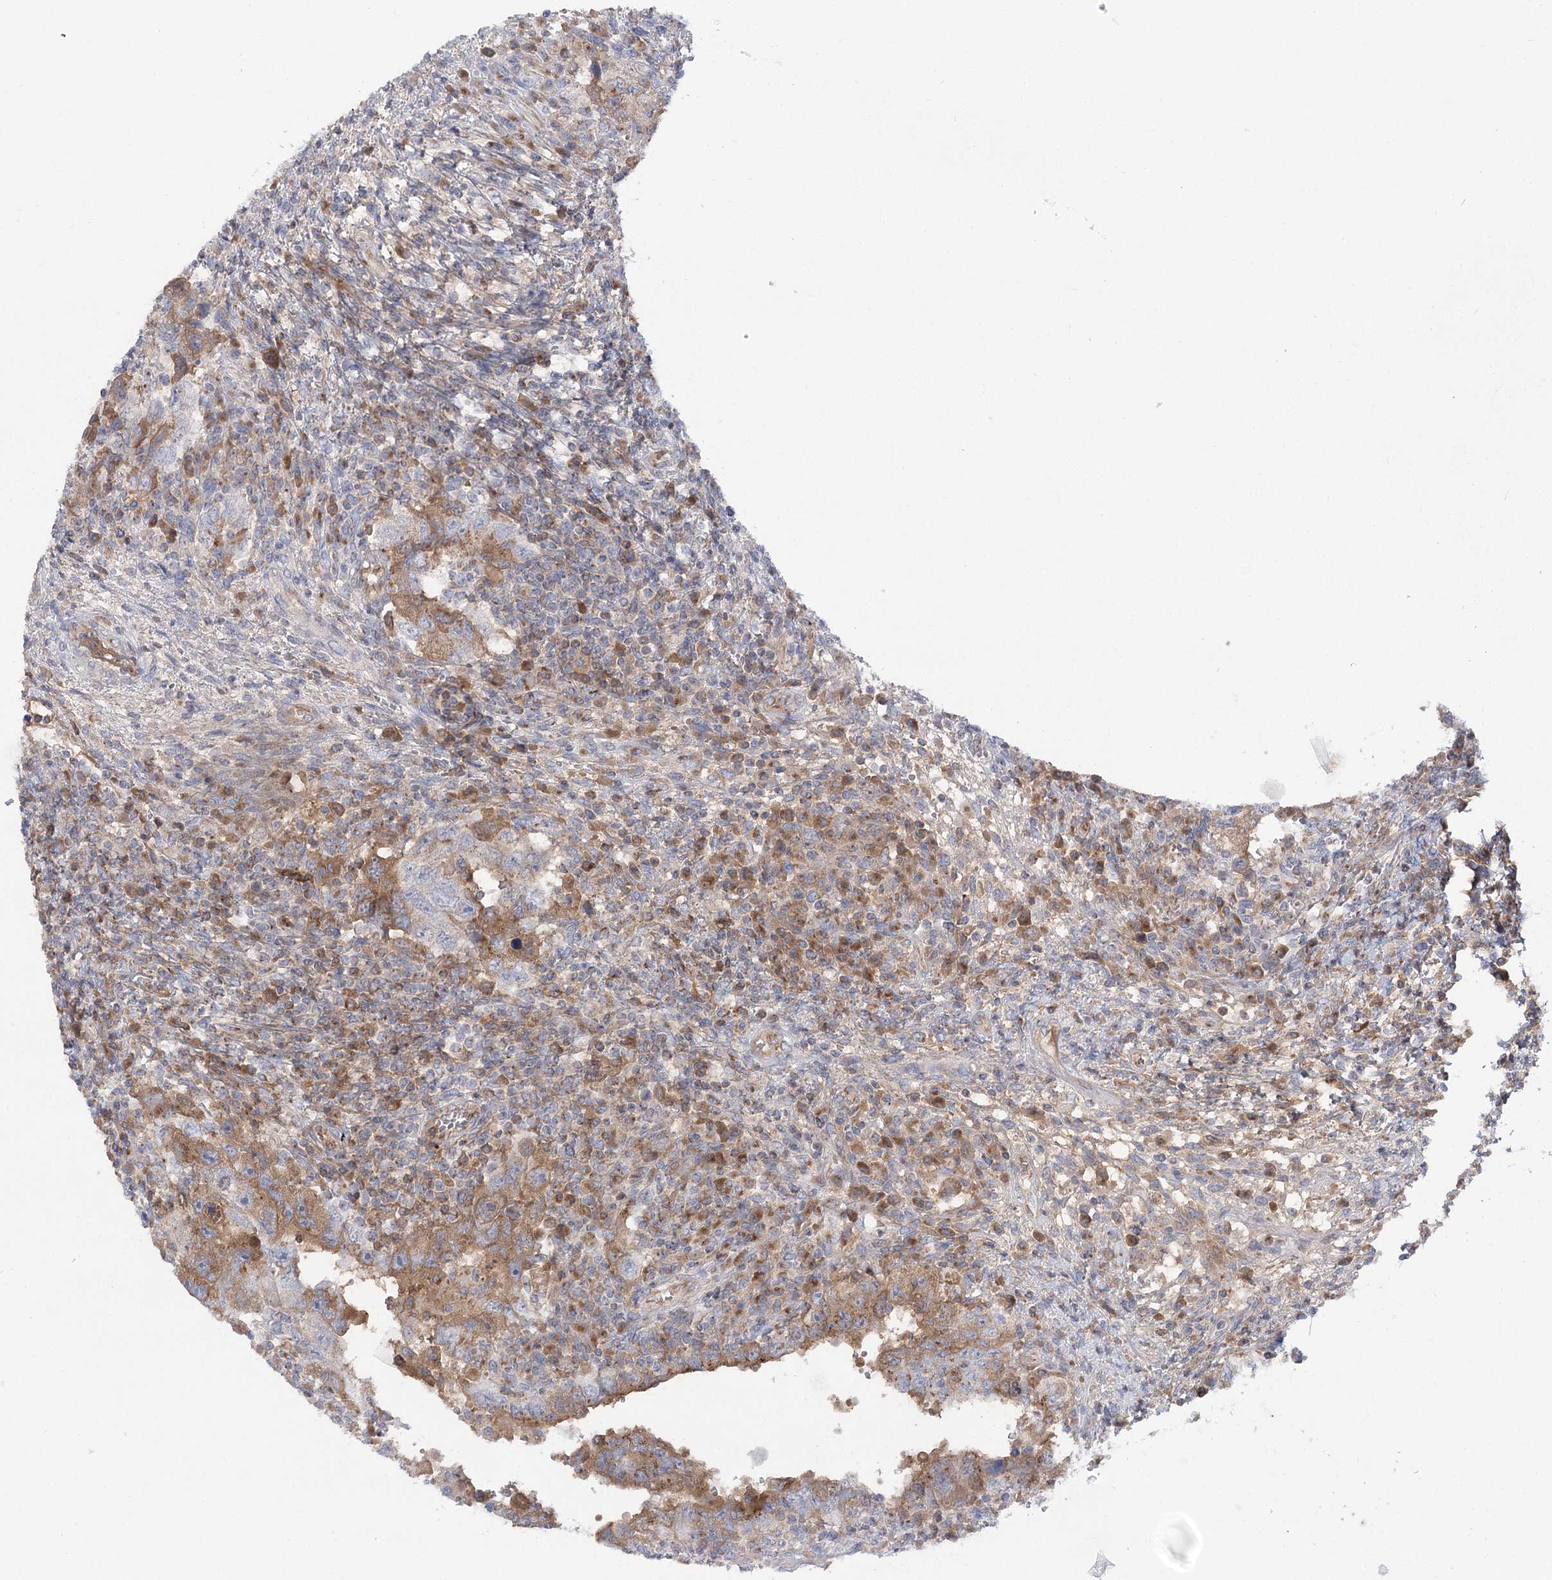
{"staining": {"intensity": "moderate", "quantity": "25%-75%", "location": "cytoplasmic/membranous"}, "tissue": "testis cancer", "cell_type": "Tumor cells", "image_type": "cancer", "snomed": [{"axis": "morphology", "description": "Carcinoma, Embryonal, NOS"}, {"axis": "topography", "description": "Testis"}], "caption": "Embryonal carcinoma (testis) tissue reveals moderate cytoplasmic/membranous expression in about 25%-75% of tumor cells, visualized by immunohistochemistry. (Stains: DAB (3,3'-diaminobenzidine) in brown, nuclei in blue, Microscopy: brightfield microscopy at high magnification).", "gene": "GBF1", "patient": {"sex": "male", "age": 26}}